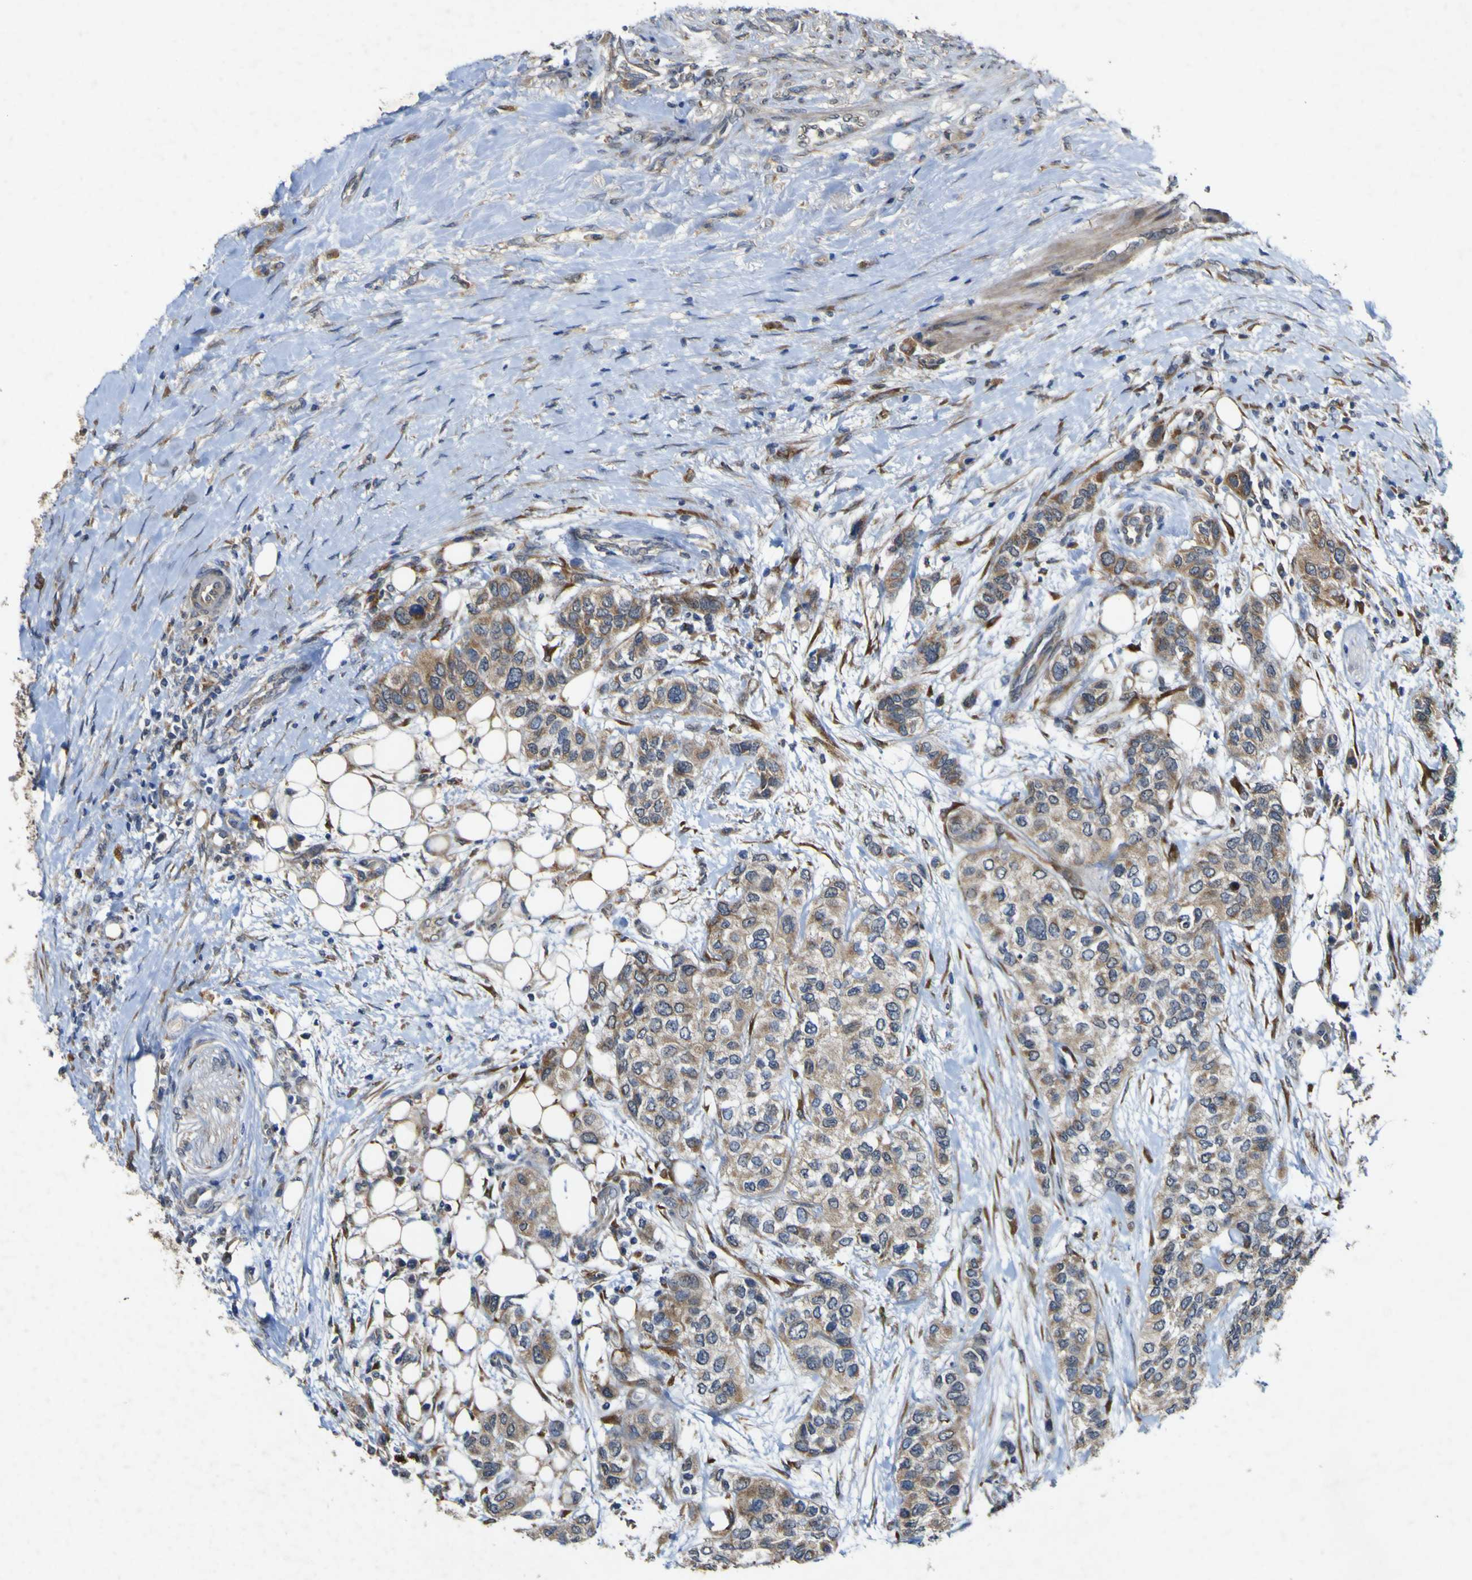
{"staining": {"intensity": "weak", "quantity": ">75%", "location": "cytoplasmic/membranous"}, "tissue": "urothelial cancer", "cell_type": "Tumor cells", "image_type": "cancer", "snomed": [{"axis": "morphology", "description": "Urothelial carcinoma, High grade"}, {"axis": "topography", "description": "Urinary bladder"}], "caption": "Immunohistochemistry photomicrograph of human urothelial carcinoma (high-grade) stained for a protein (brown), which demonstrates low levels of weak cytoplasmic/membranous staining in about >75% of tumor cells.", "gene": "IRAK2", "patient": {"sex": "female", "age": 56}}